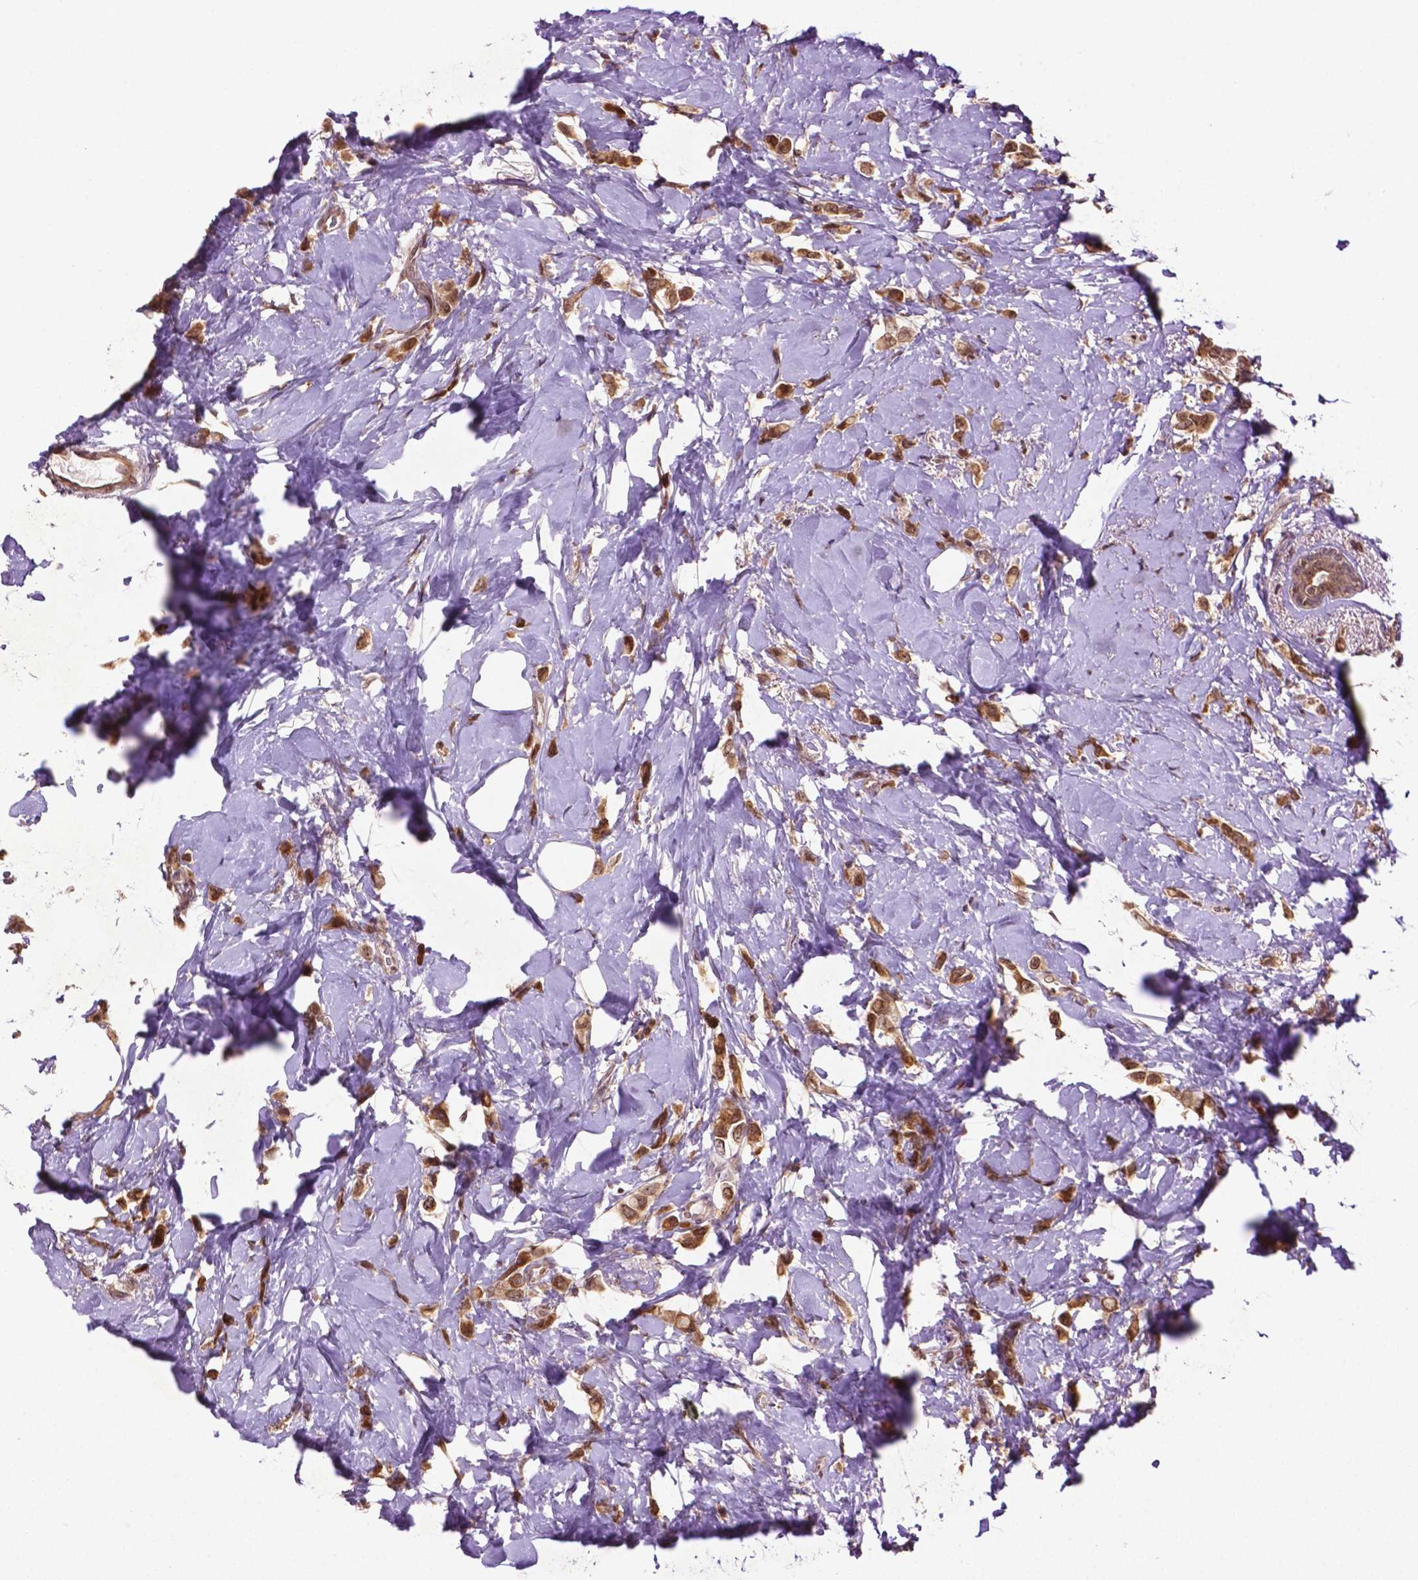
{"staining": {"intensity": "moderate", "quantity": ">75%", "location": "cytoplasmic/membranous,nuclear"}, "tissue": "breast cancer", "cell_type": "Tumor cells", "image_type": "cancer", "snomed": [{"axis": "morphology", "description": "Lobular carcinoma"}, {"axis": "topography", "description": "Breast"}], "caption": "The photomicrograph exhibits a brown stain indicating the presence of a protein in the cytoplasmic/membranous and nuclear of tumor cells in breast cancer. Nuclei are stained in blue.", "gene": "TMX2", "patient": {"sex": "female", "age": 66}}